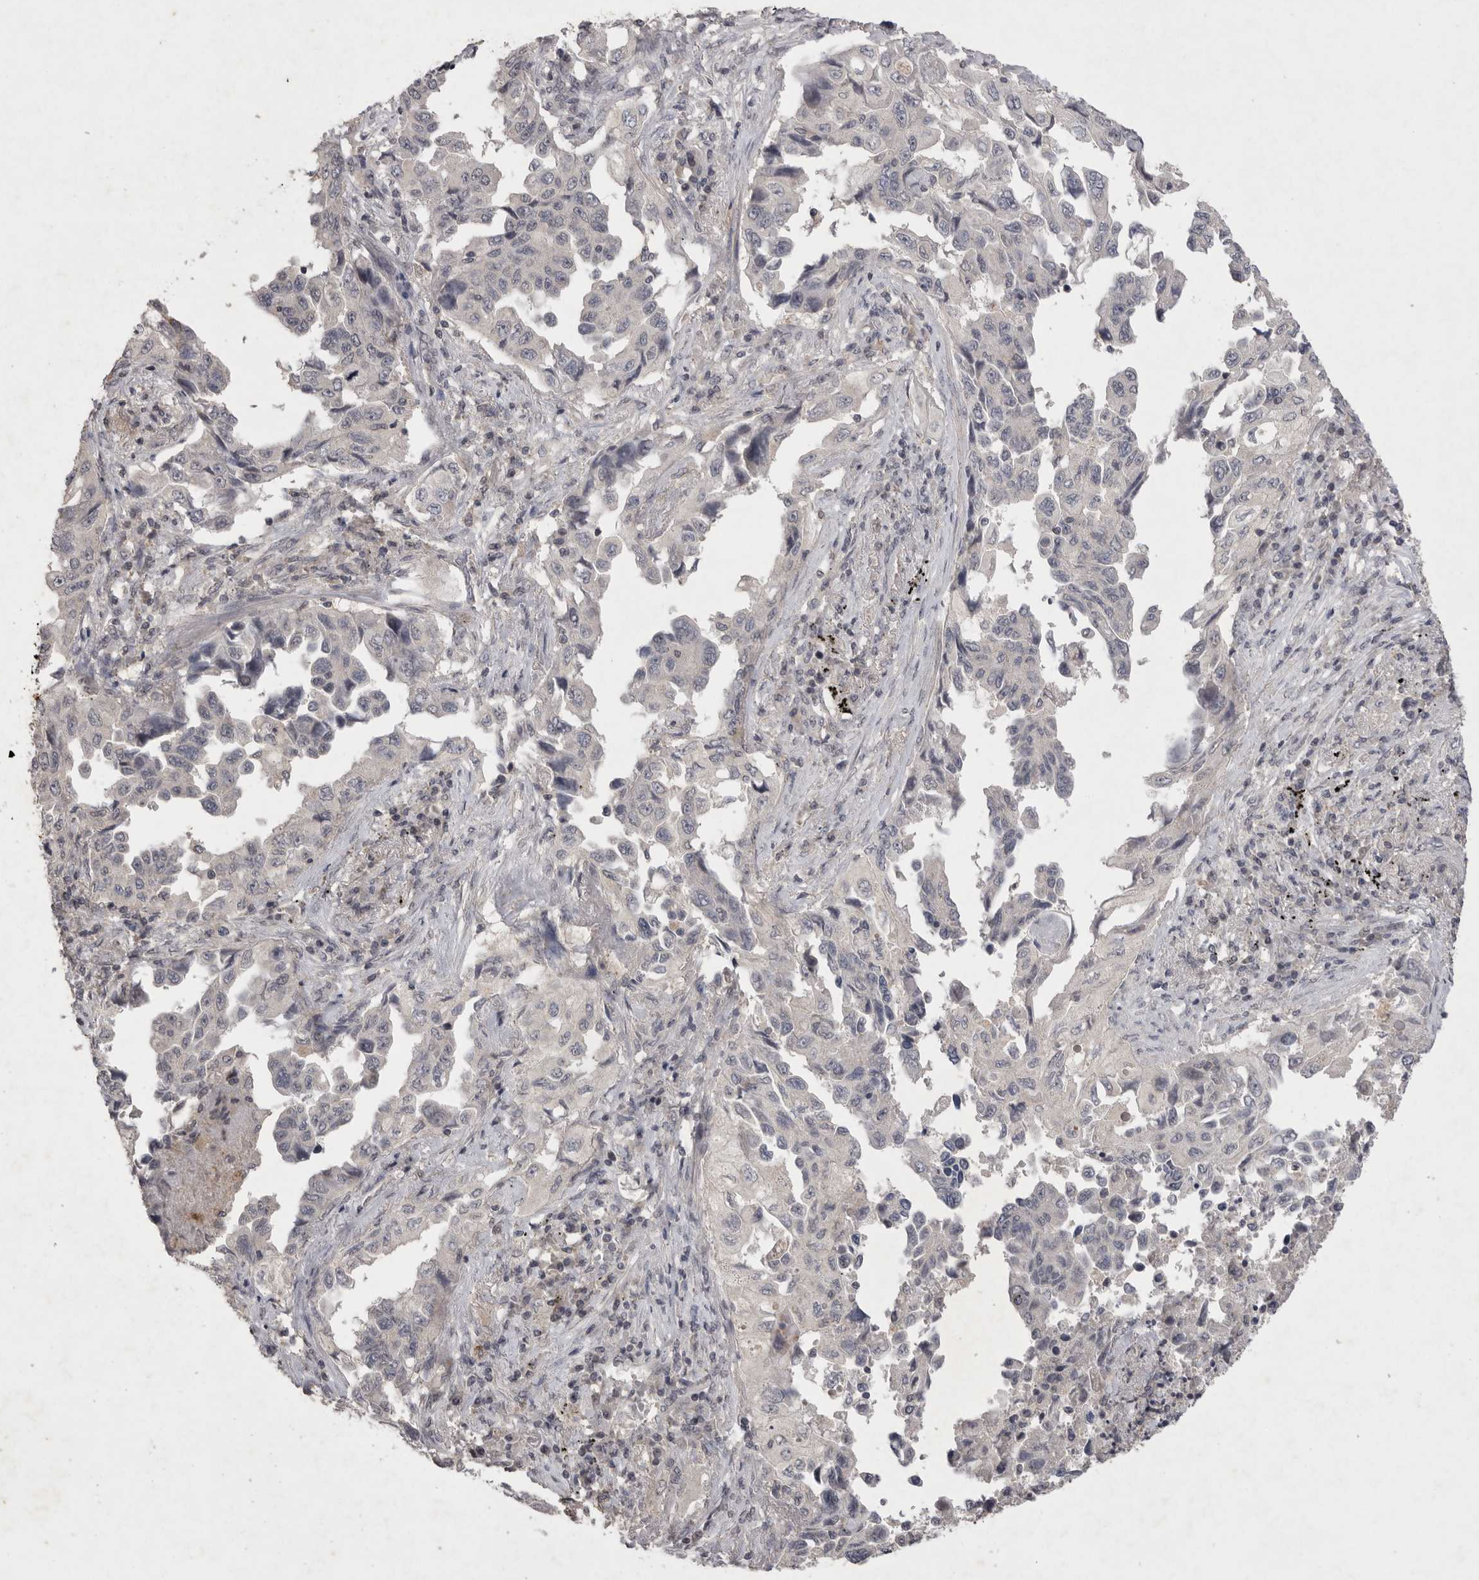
{"staining": {"intensity": "negative", "quantity": "none", "location": "none"}, "tissue": "lung cancer", "cell_type": "Tumor cells", "image_type": "cancer", "snomed": [{"axis": "morphology", "description": "Adenocarcinoma, NOS"}, {"axis": "topography", "description": "Lung"}], "caption": "High magnification brightfield microscopy of lung cancer (adenocarcinoma) stained with DAB (brown) and counterstained with hematoxylin (blue): tumor cells show no significant expression. (DAB immunohistochemistry (IHC), high magnification).", "gene": "APLNR", "patient": {"sex": "female", "age": 51}}